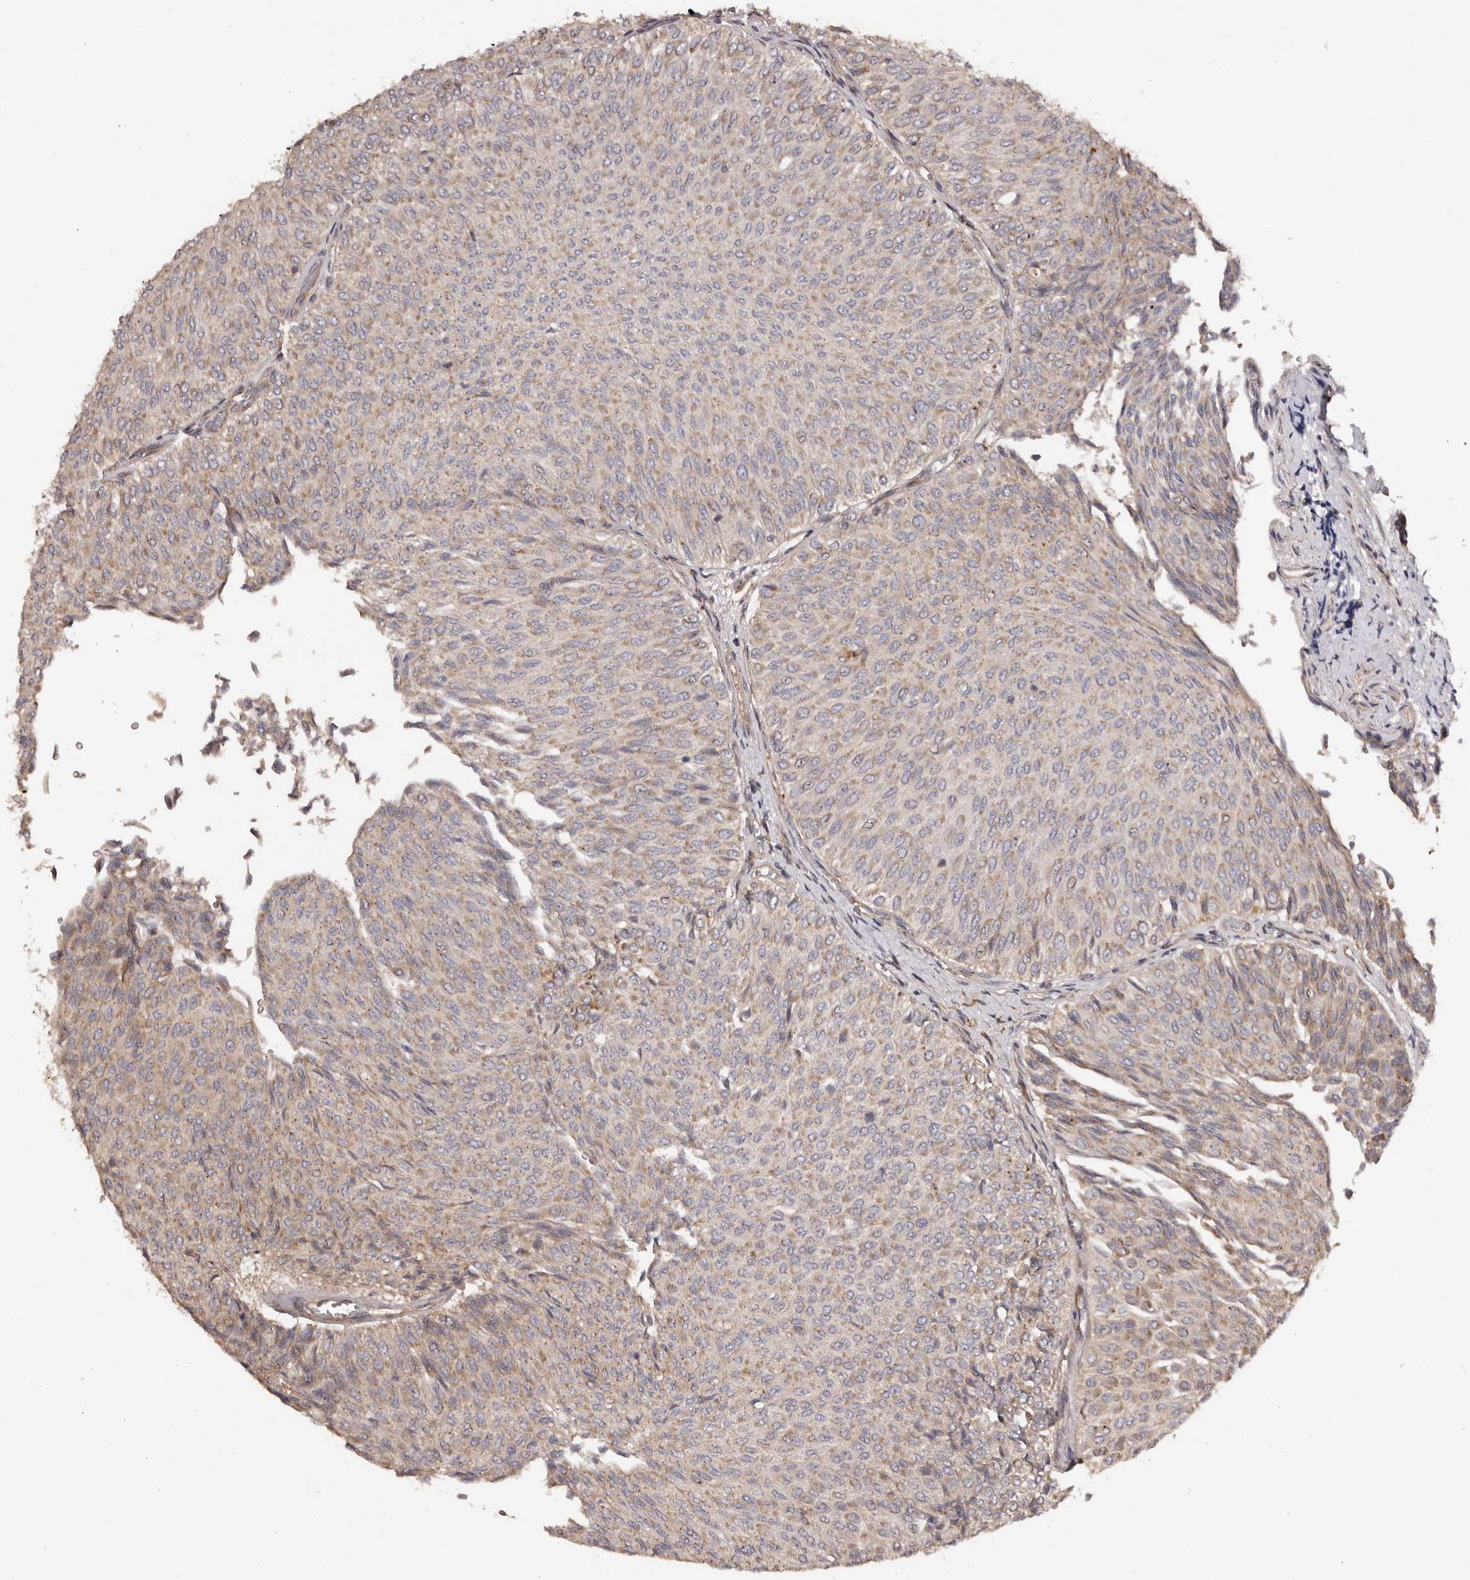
{"staining": {"intensity": "weak", "quantity": ">75%", "location": "cytoplasmic/membranous"}, "tissue": "urothelial cancer", "cell_type": "Tumor cells", "image_type": "cancer", "snomed": [{"axis": "morphology", "description": "Urothelial carcinoma, Low grade"}, {"axis": "topography", "description": "Urinary bladder"}], "caption": "Urothelial carcinoma (low-grade) stained for a protein (brown) displays weak cytoplasmic/membranous positive expression in about >75% of tumor cells.", "gene": "GTPBP1", "patient": {"sex": "male", "age": 78}}